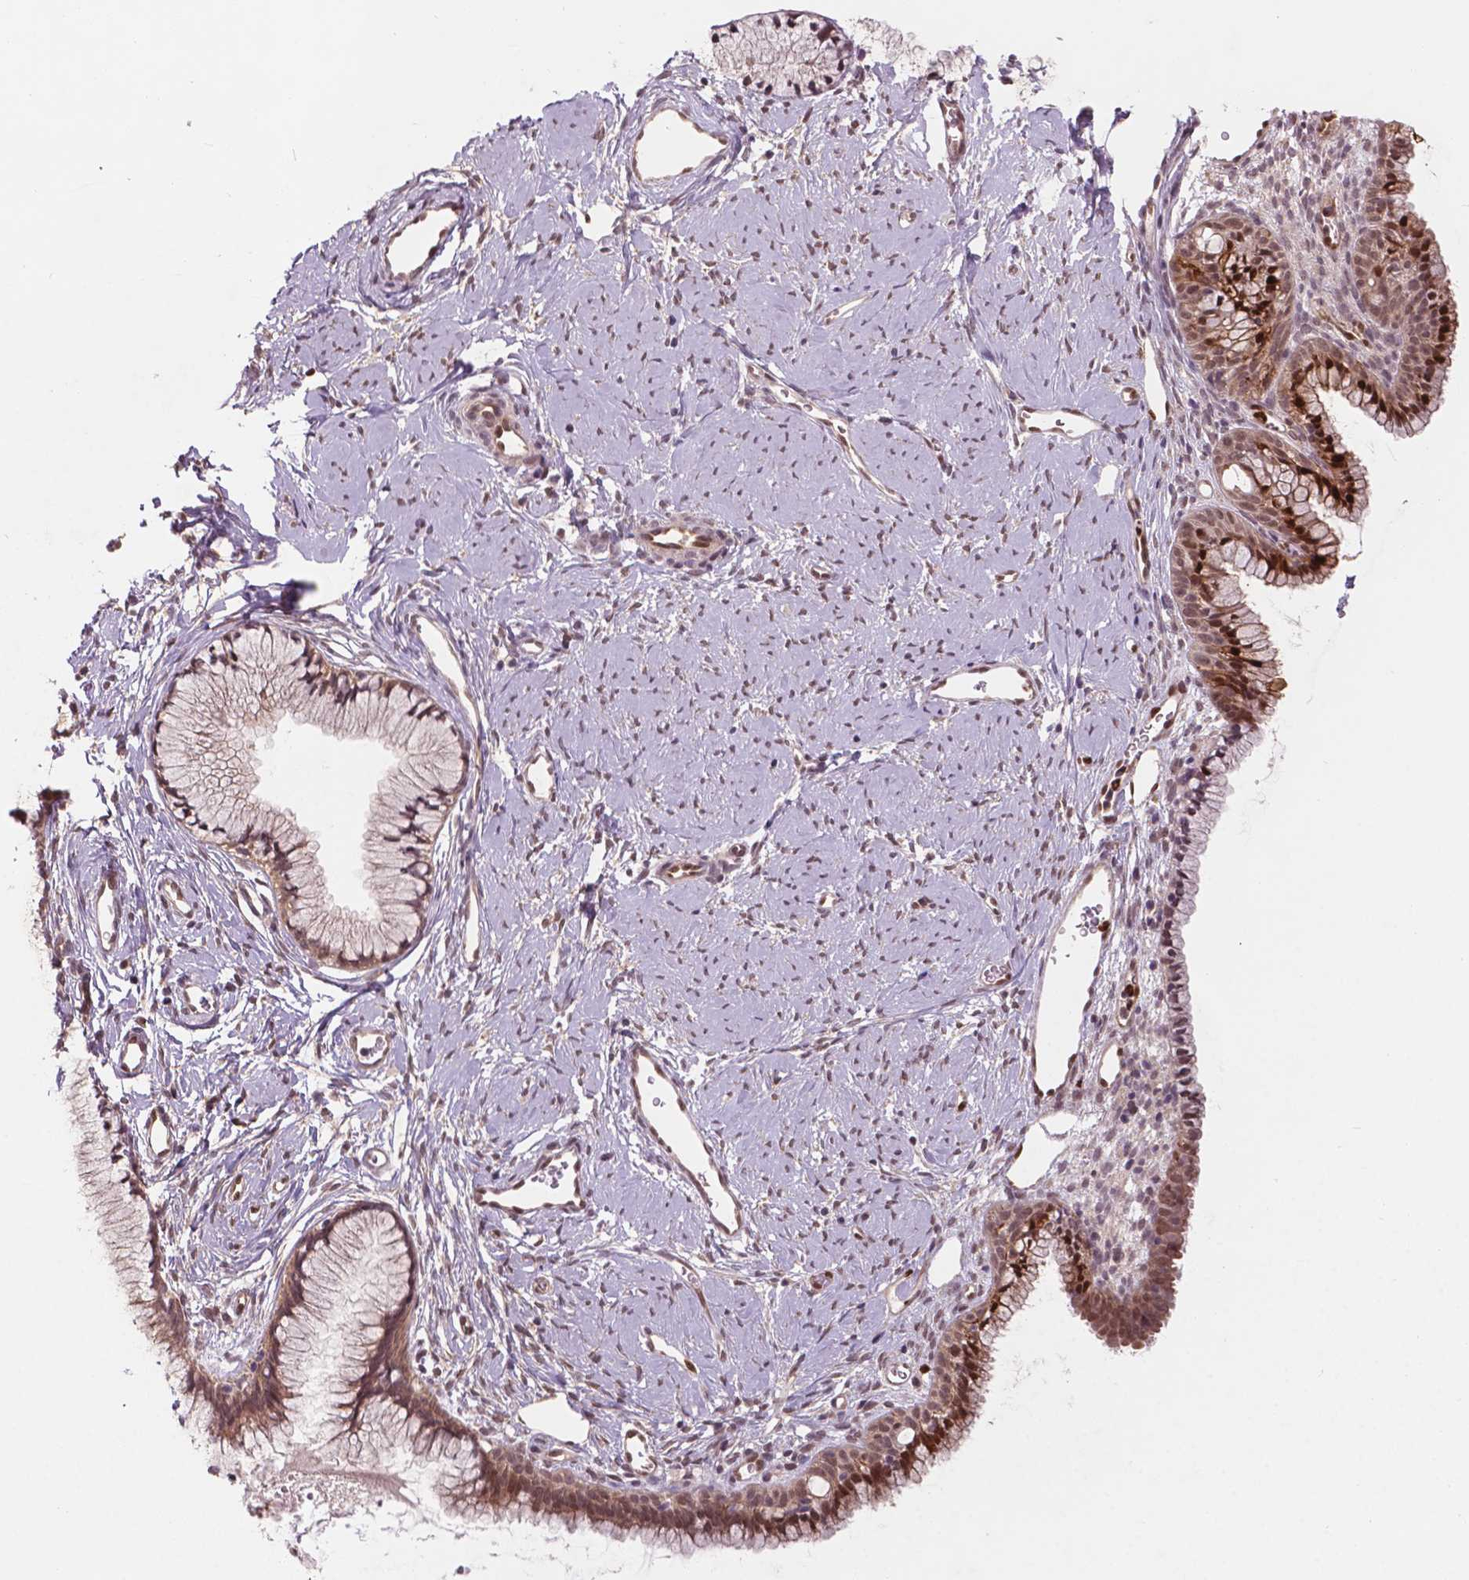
{"staining": {"intensity": "moderate", "quantity": ">75%", "location": "cytoplasmic/membranous,nuclear"}, "tissue": "cervix", "cell_type": "Glandular cells", "image_type": "normal", "snomed": [{"axis": "morphology", "description": "Normal tissue, NOS"}, {"axis": "topography", "description": "Cervix"}], "caption": "The immunohistochemical stain highlights moderate cytoplasmic/membranous,nuclear positivity in glandular cells of benign cervix.", "gene": "NFAT5", "patient": {"sex": "female", "age": 40}}